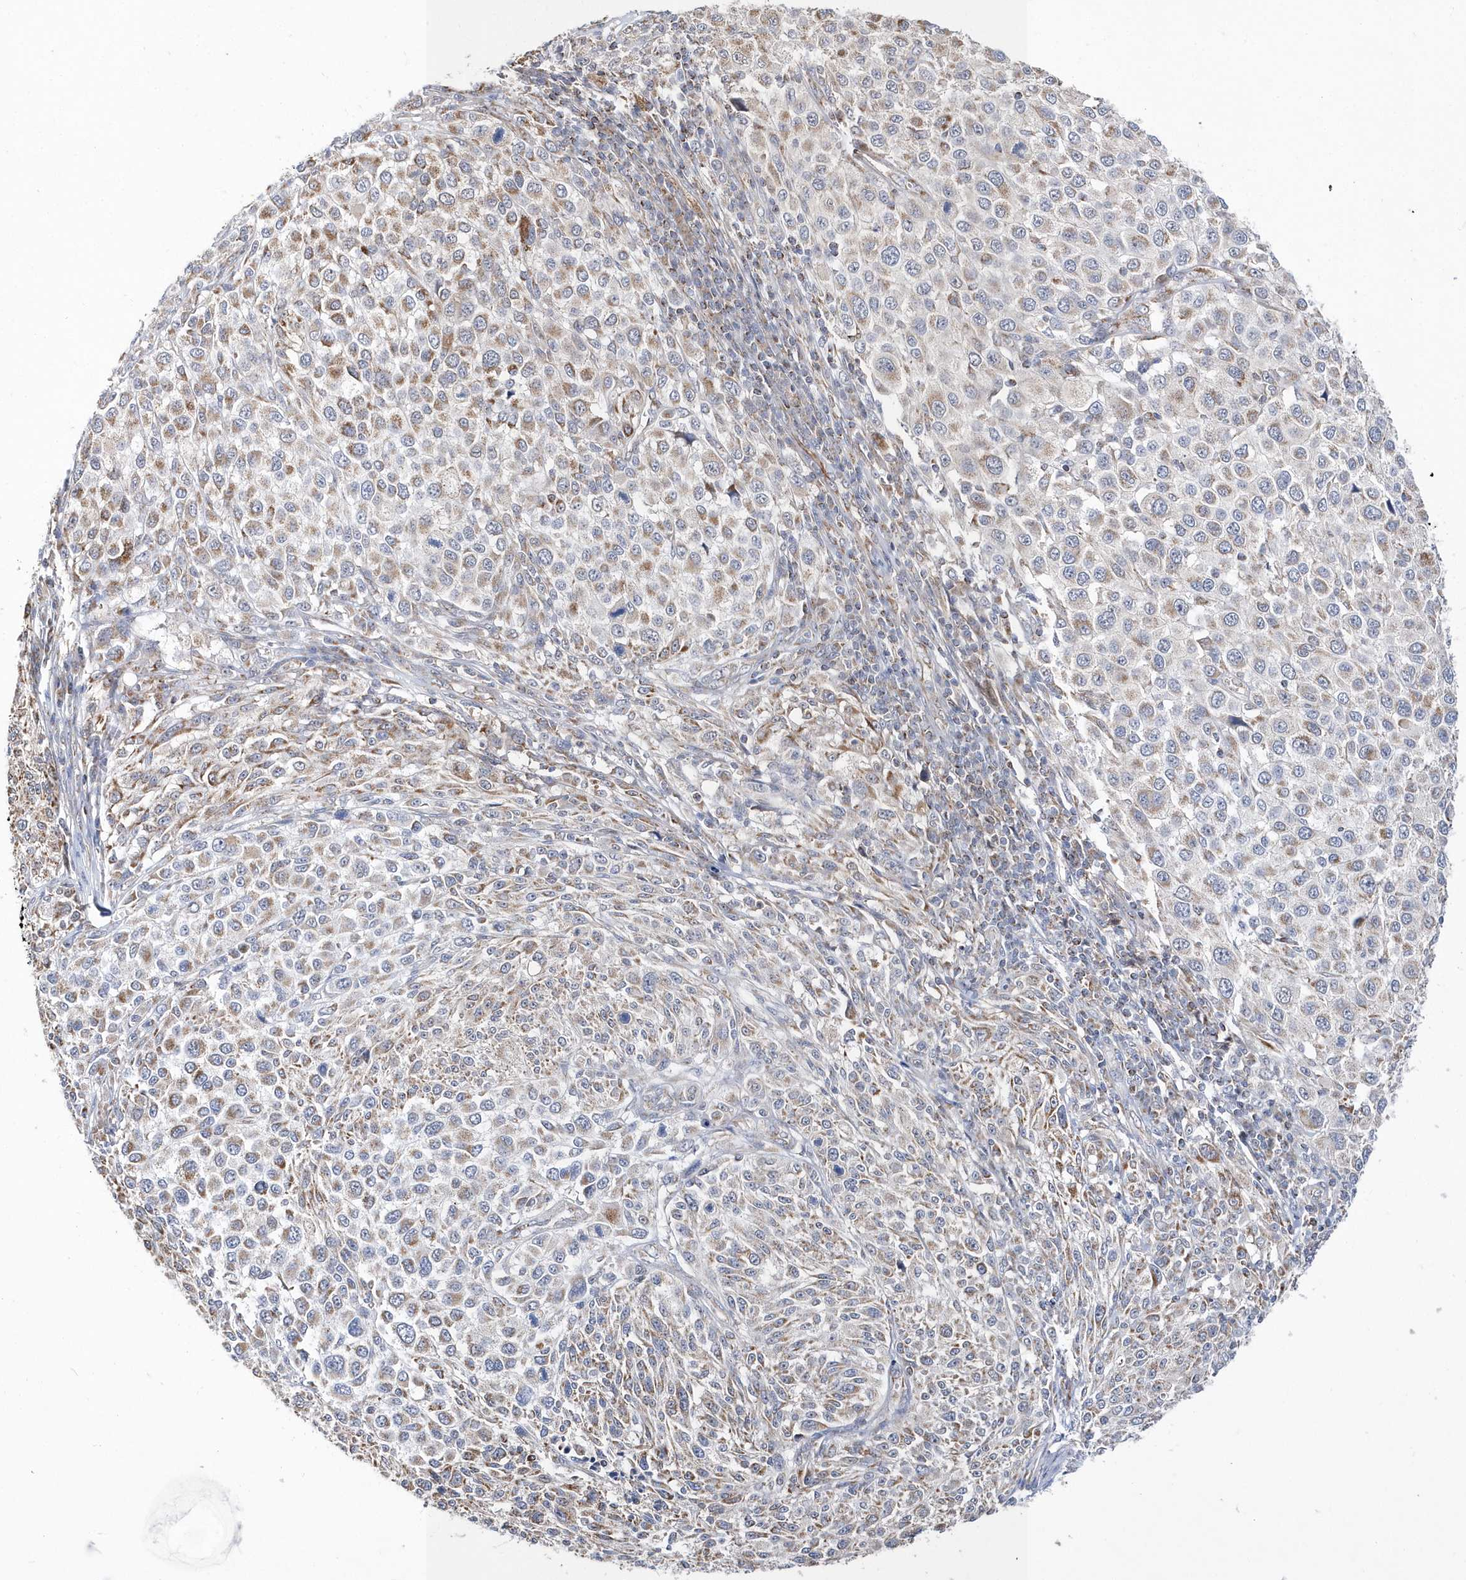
{"staining": {"intensity": "moderate", "quantity": "25%-75%", "location": "cytoplasmic/membranous"}, "tissue": "melanoma", "cell_type": "Tumor cells", "image_type": "cancer", "snomed": [{"axis": "morphology", "description": "Malignant melanoma, NOS"}, {"axis": "topography", "description": "Skin of trunk"}], "caption": "Moderate cytoplasmic/membranous staining for a protein is present in about 25%-75% of tumor cells of malignant melanoma using IHC.", "gene": "SPATA5", "patient": {"sex": "male", "age": 71}}